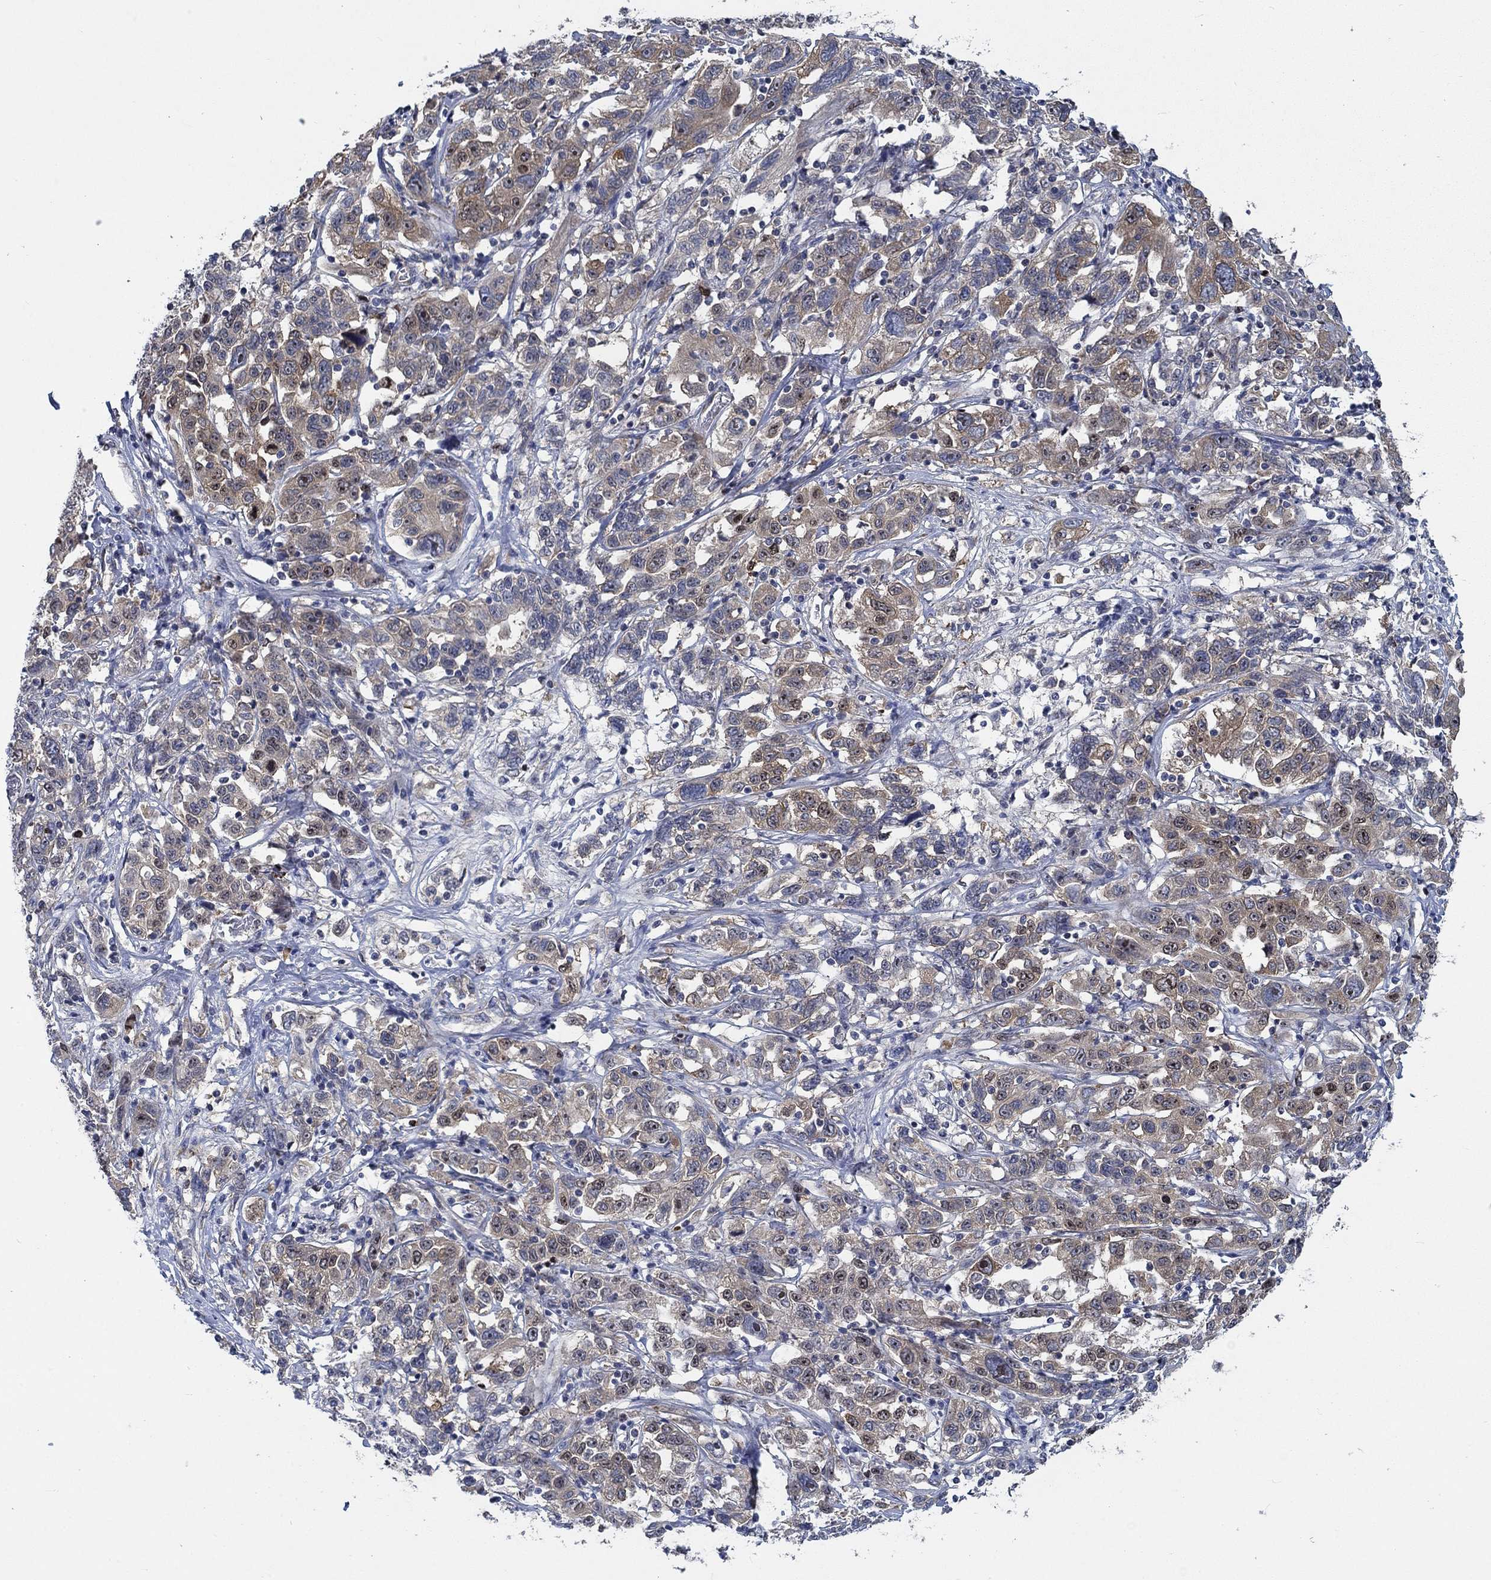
{"staining": {"intensity": "moderate", "quantity": "25%-75%", "location": "cytoplasmic/membranous"}, "tissue": "liver cancer", "cell_type": "Tumor cells", "image_type": "cancer", "snomed": [{"axis": "morphology", "description": "Adenocarcinoma, NOS"}, {"axis": "morphology", "description": "Cholangiocarcinoma"}, {"axis": "topography", "description": "Liver"}], "caption": "Immunohistochemical staining of human liver cancer exhibits medium levels of moderate cytoplasmic/membranous positivity in about 25%-75% of tumor cells. Immunohistochemistry stains the protein in brown and the nuclei are stained blue.", "gene": "MMP24", "patient": {"sex": "male", "age": 64}}